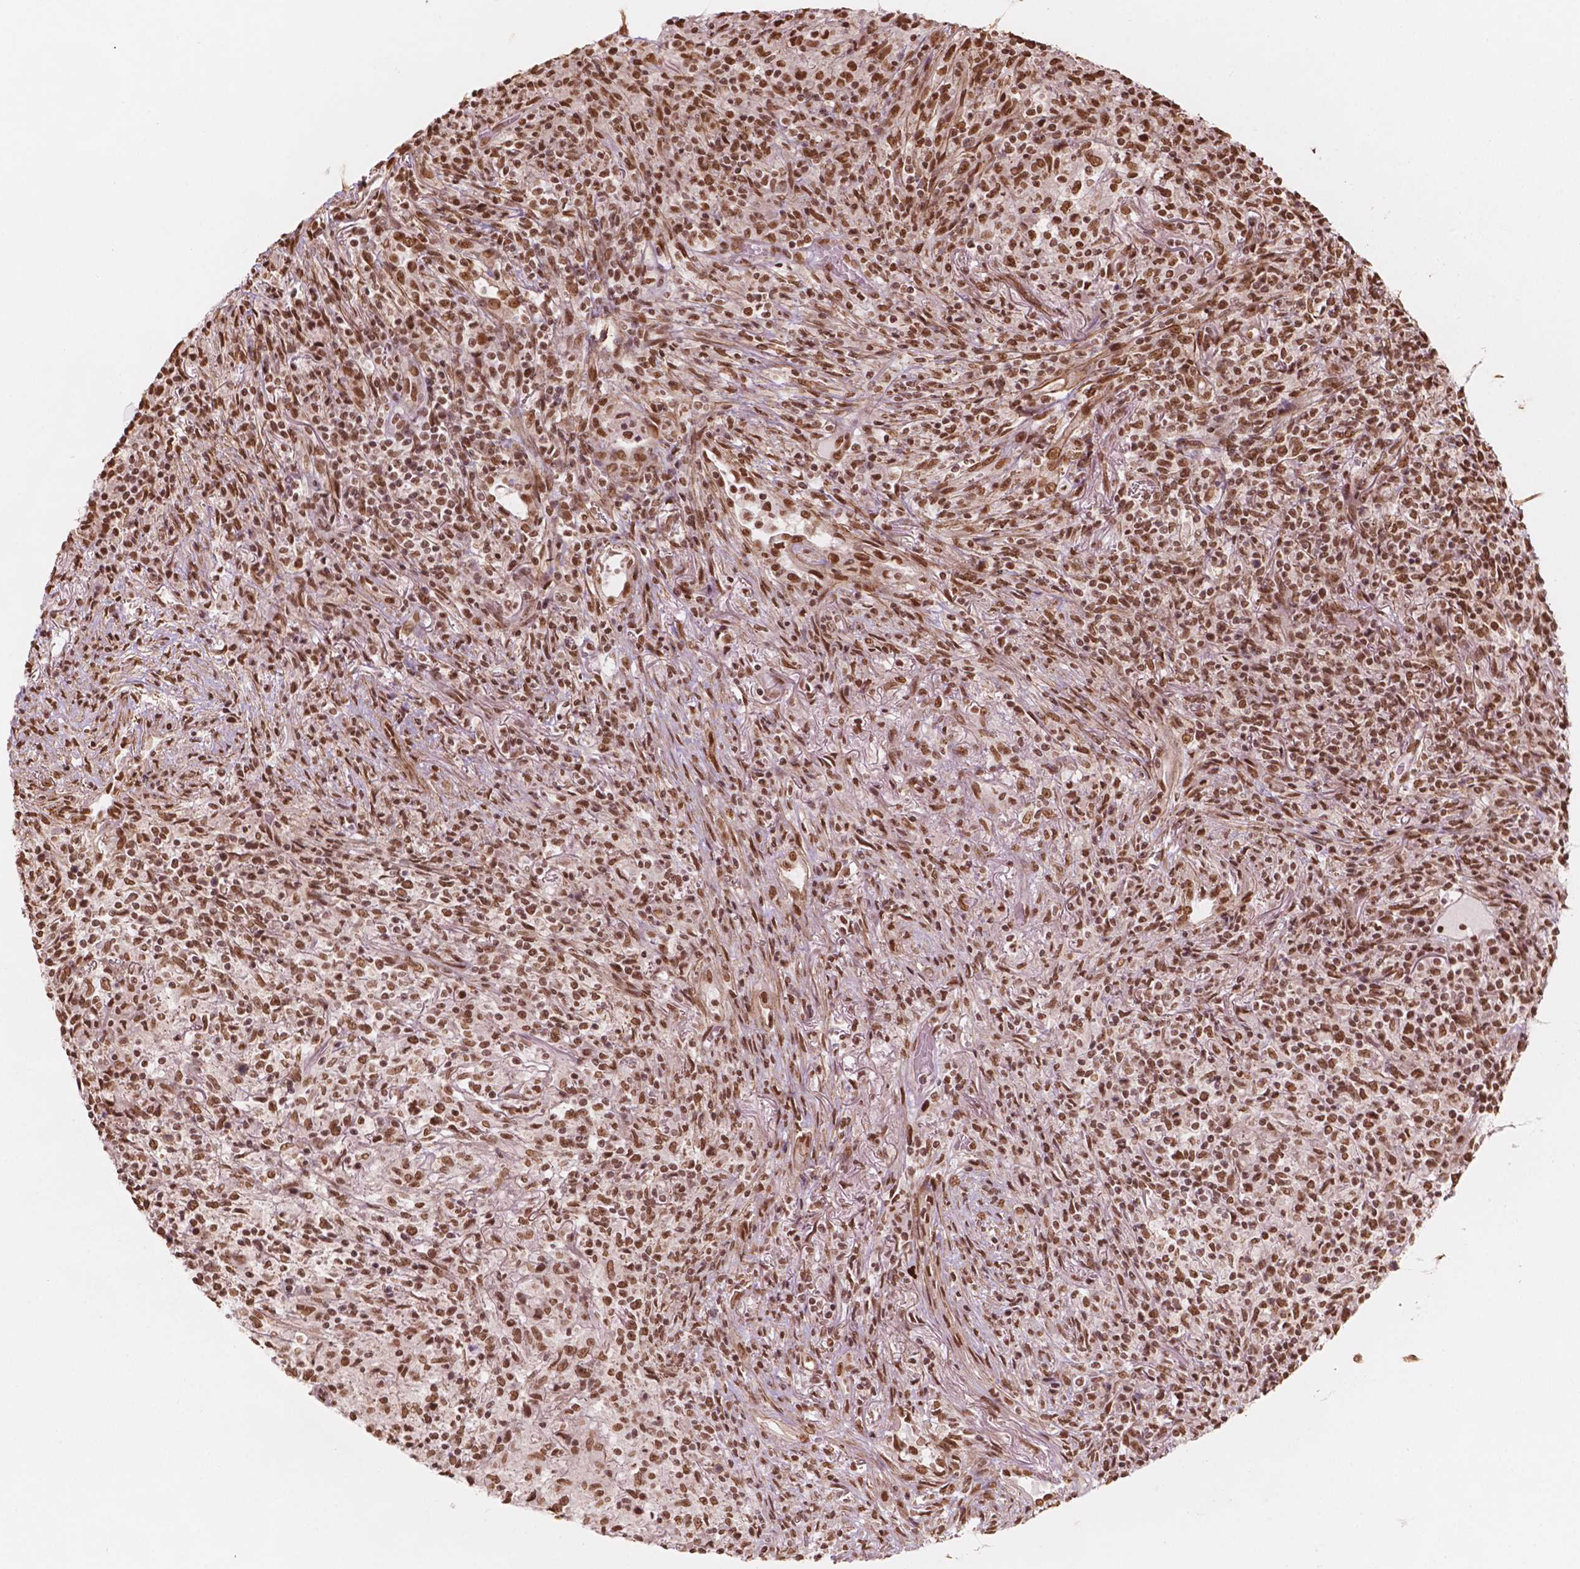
{"staining": {"intensity": "moderate", "quantity": ">75%", "location": "nuclear"}, "tissue": "lymphoma", "cell_type": "Tumor cells", "image_type": "cancer", "snomed": [{"axis": "morphology", "description": "Malignant lymphoma, non-Hodgkin's type, High grade"}, {"axis": "topography", "description": "Lung"}], "caption": "Malignant lymphoma, non-Hodgkin's type (high-grade) stained for a protein reveals moderate nuclear positivity in tumor cells. (IHC, brightfield microscopy, high magnification).", "gene": "GTF3C5", "patient": {"sex": "male", "age": 79}}